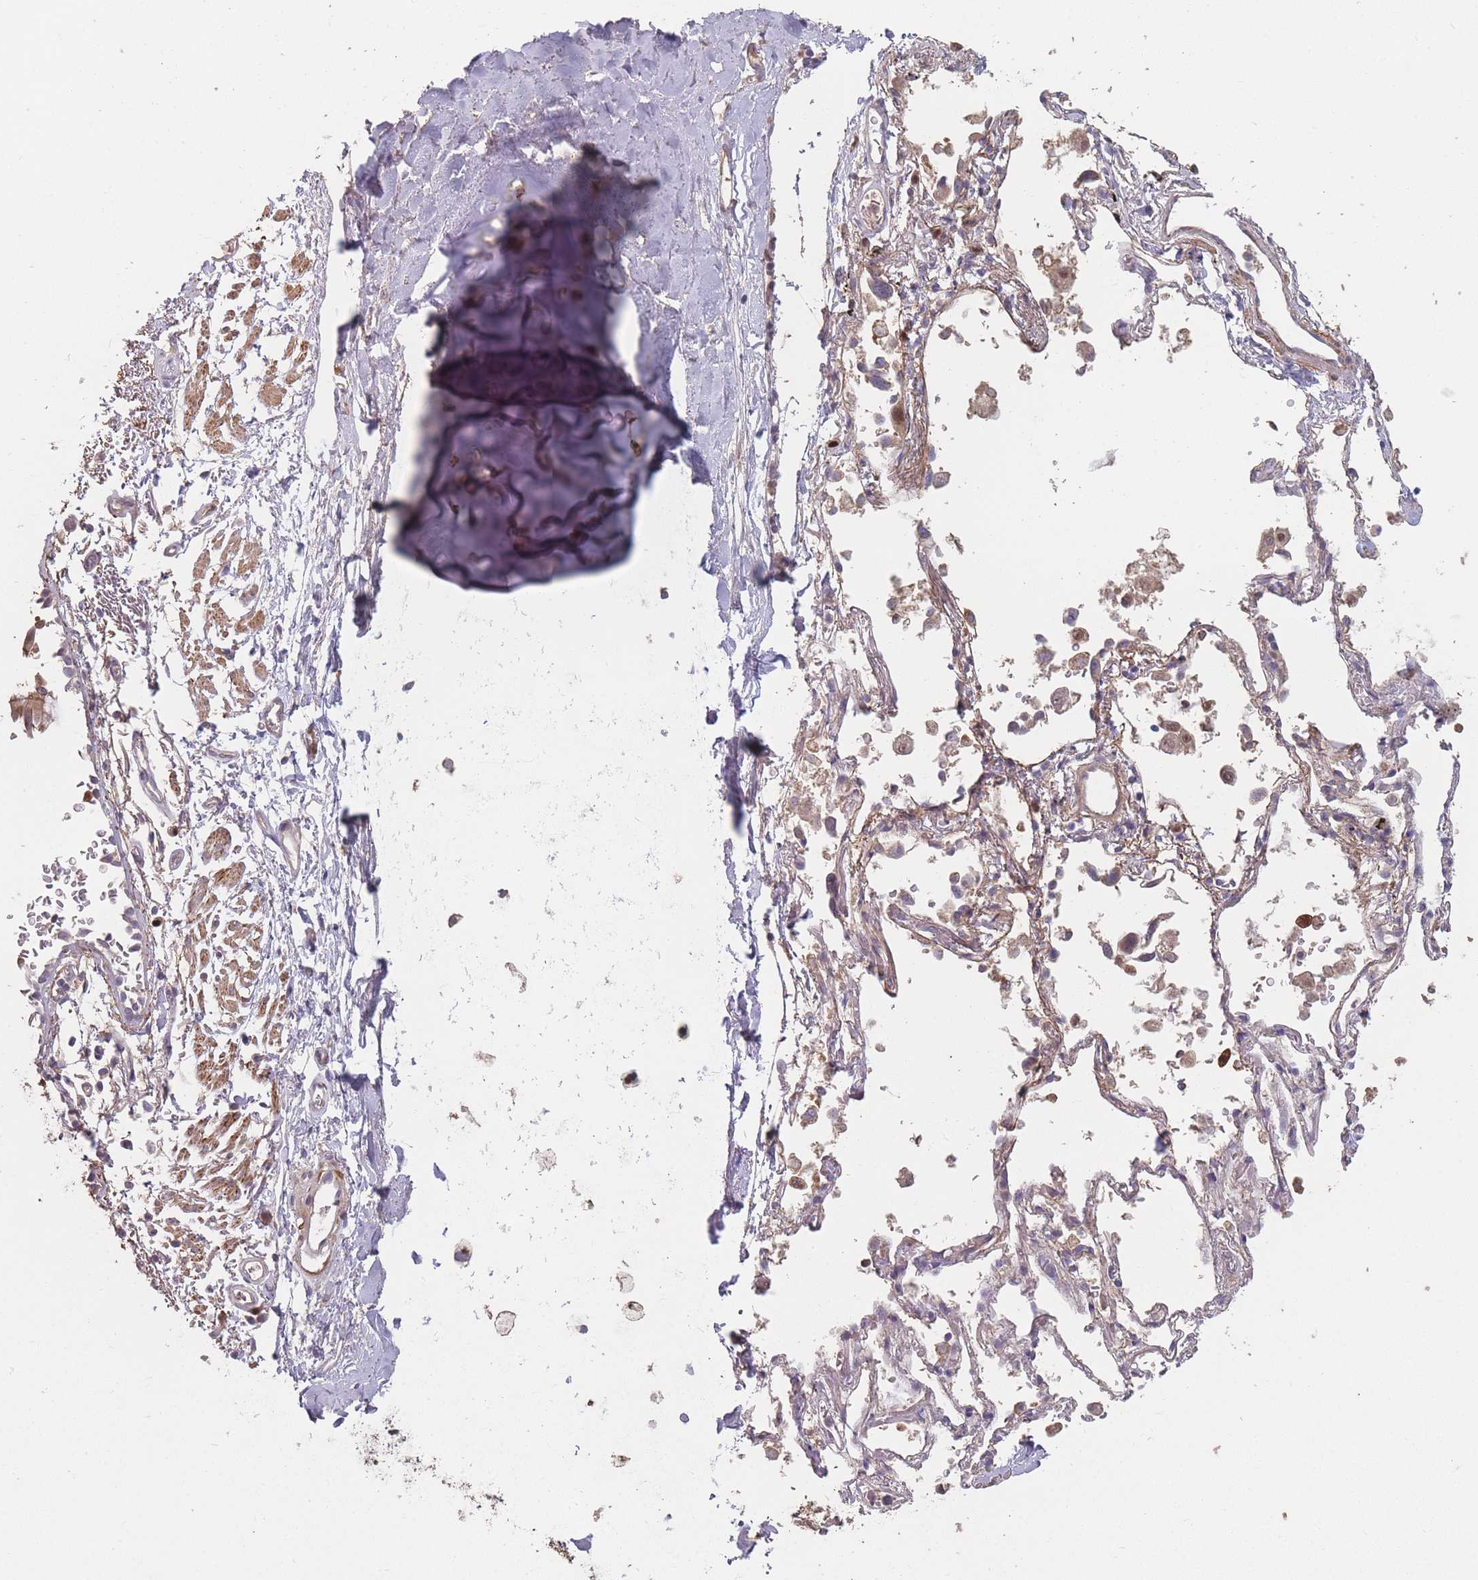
{"staining": {"intensity": "moderate", "quantity": ">75%", "location": "nuclear"}, "tissue": "soft tissue", "cell_type": "Chondrocytes", "image_type": "normal", "snomed": [{"axis": "morphology", "description": "Normal tissue, NOS"}, {"axis": "topography", "description": "Cartilage tissue"}], "caption": "This is a histology image of IHC staining of unremarkable soft tissue, which shows moderate expression in the nuclear of chondrocytes.", "gene": "ERCC6L", "patient": {"sex": "male", "age": 73}}